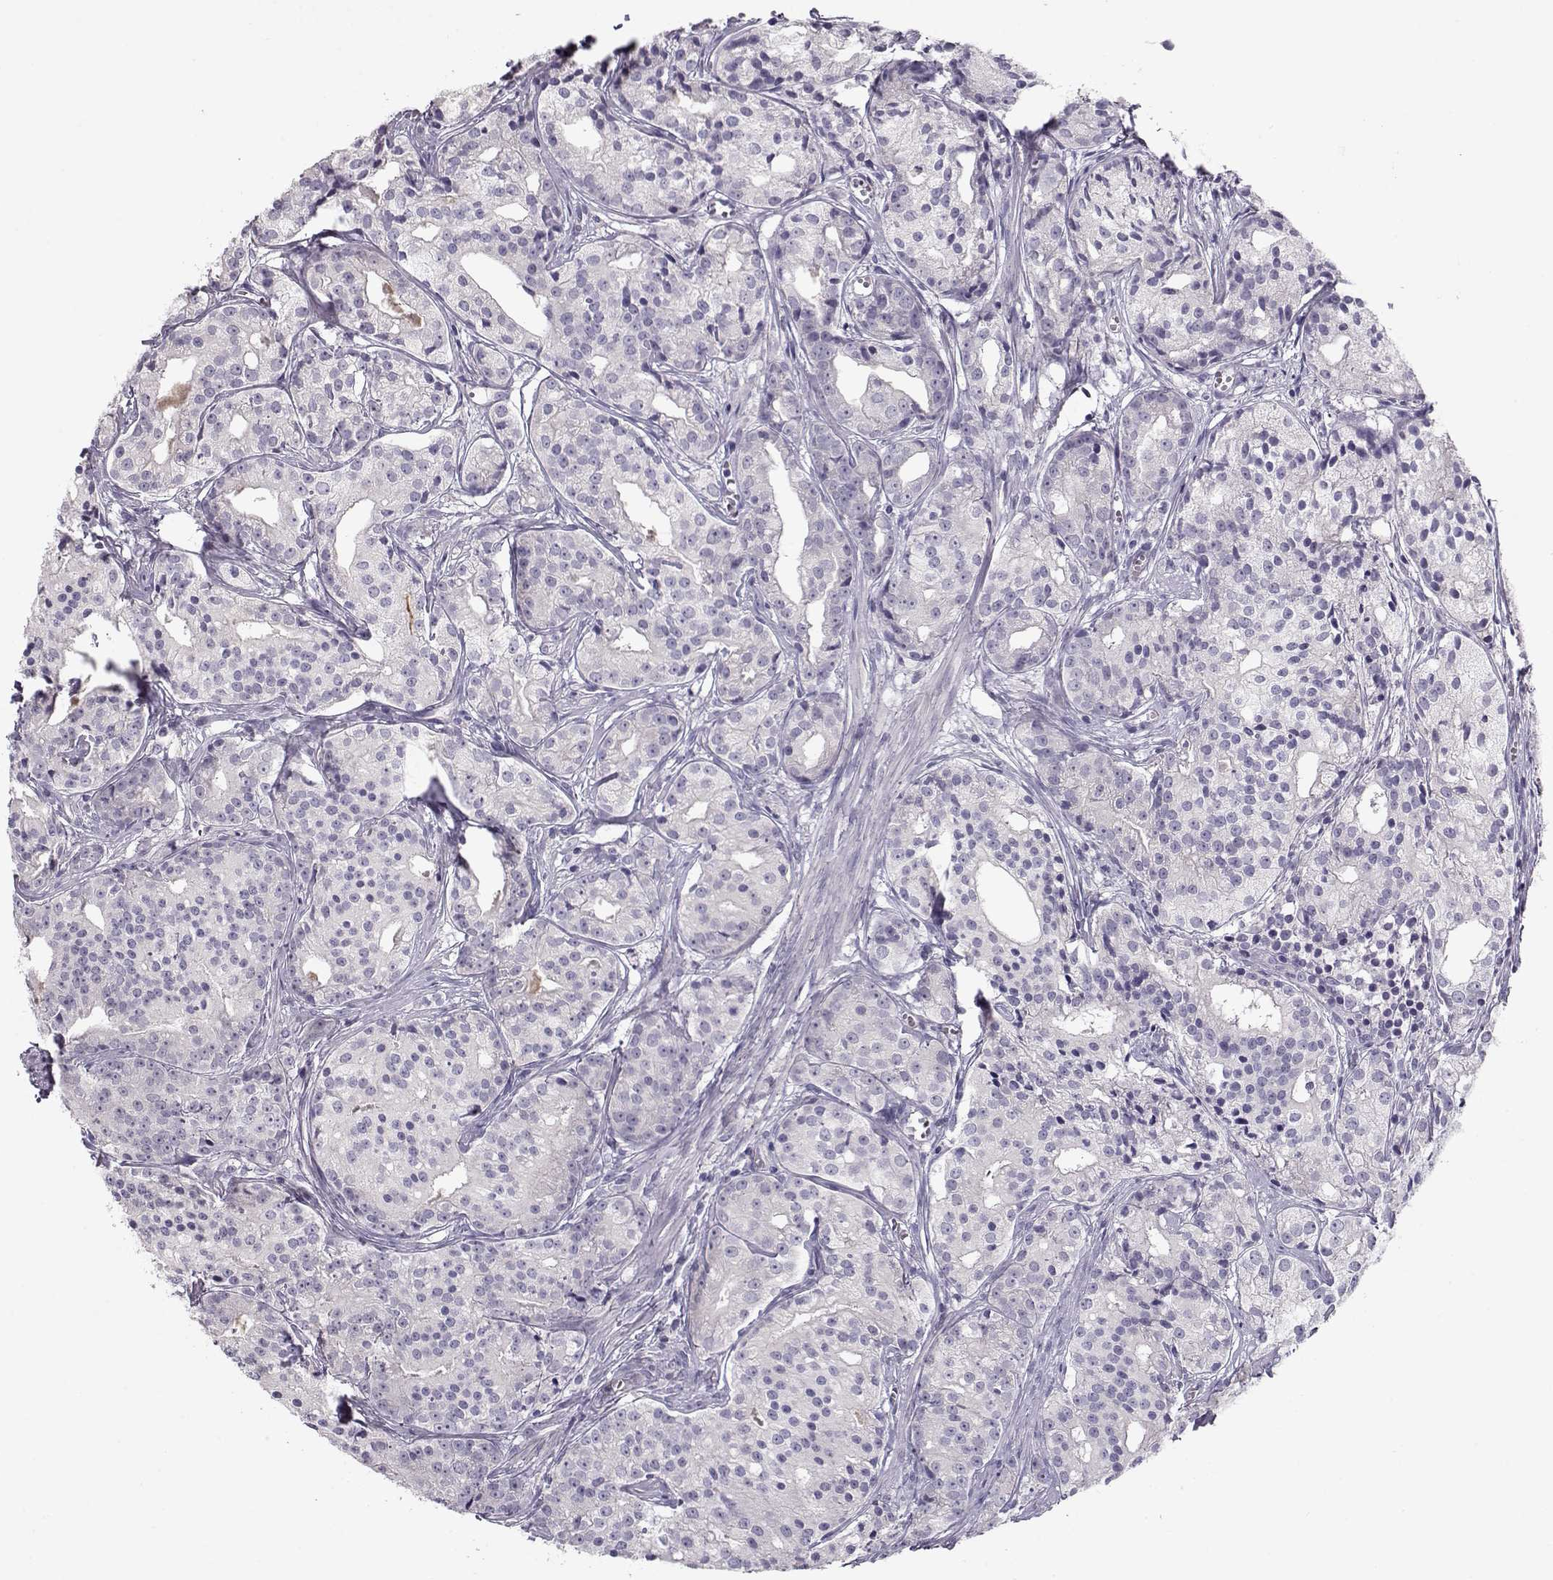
{"staining": {"intensity": "negative", "quantity": "none", "location": "none"}, "tissue": "prostate cancer", "cell_type": "Tumor cells", "image_type": "cancer", "snomed": [{"axis": "morphology", "description": "Adenocarcinoma, Medium grade"}, {"axis": "topography", "description": "Prostate"}], "caption": "Immunohistochemical staining of prostate cancer demonstrates no significant positivity in tumor cells. (DAB (3,3'-diaminobenzidine) IHC with hematoxylin counter stain).", "gene": "GRK1", "patient": {"sex": "male", "age": 74}}